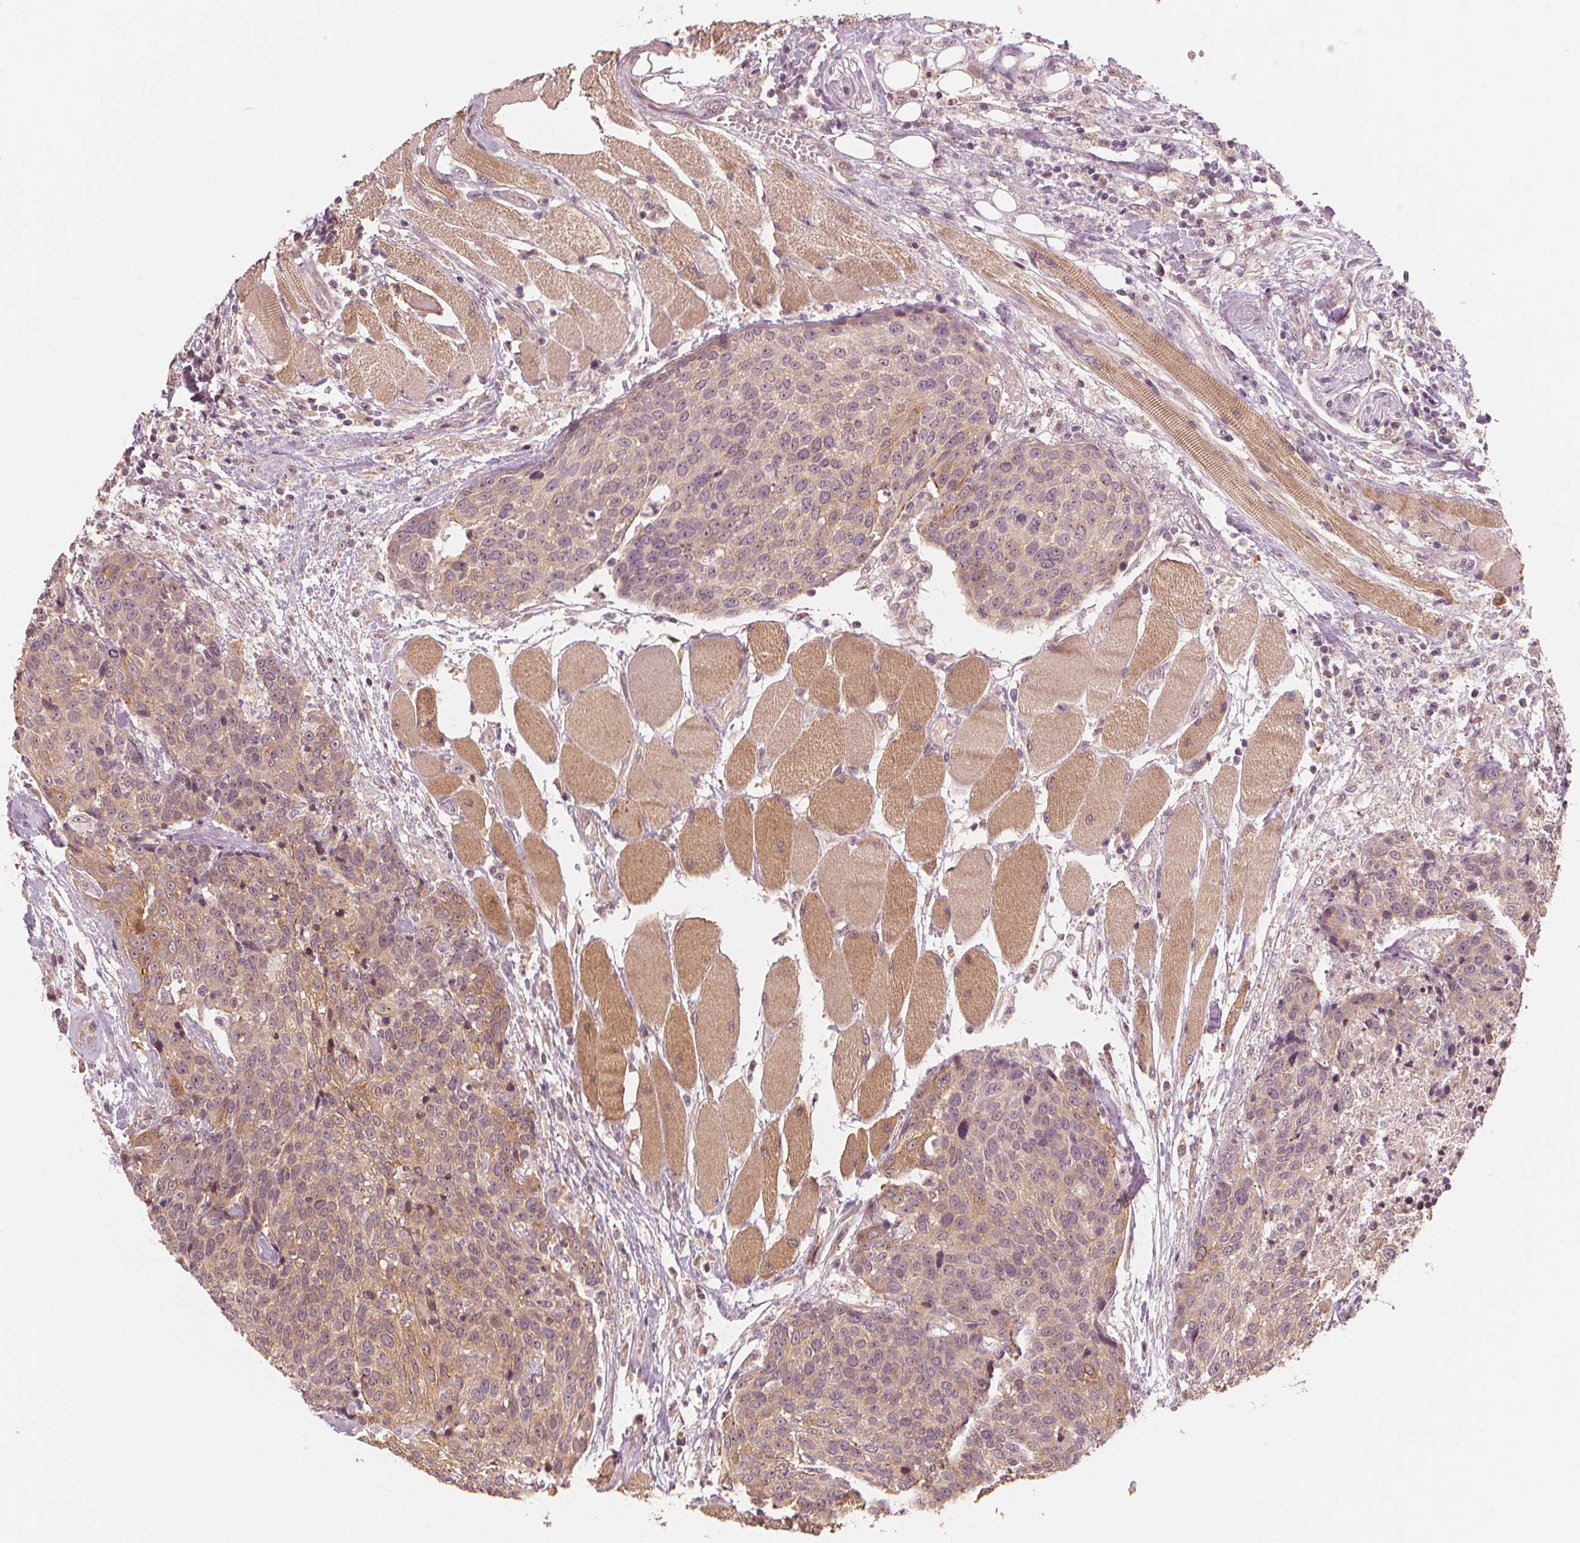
{"staining": {"intensity": "moderate", "quantity": "<25%", "location": "cytoplasmic/membranous"}, "tissue": "head and neck cancer", "cell_type": "Tumor cells", "image_type": "cancer", "snomed": [{"axis": "morphology", "description": "Squamous cell carcinoma, NOS"}, {"axis": "topography", "description": "Oral tissue"}, {"axis": "topography", "description": "Head-Neck"}], "caption": "Immunohistochemistry histopathology image of human head and neck cancer (squamous cell carcinoma) stained for a protein (brown), which shows low levels of moderate cytoplasmic/membranous positivity in about <25% of tumor cells.", "gene": "CLBA1", "patient": {"sex": "male", "age": 64}}